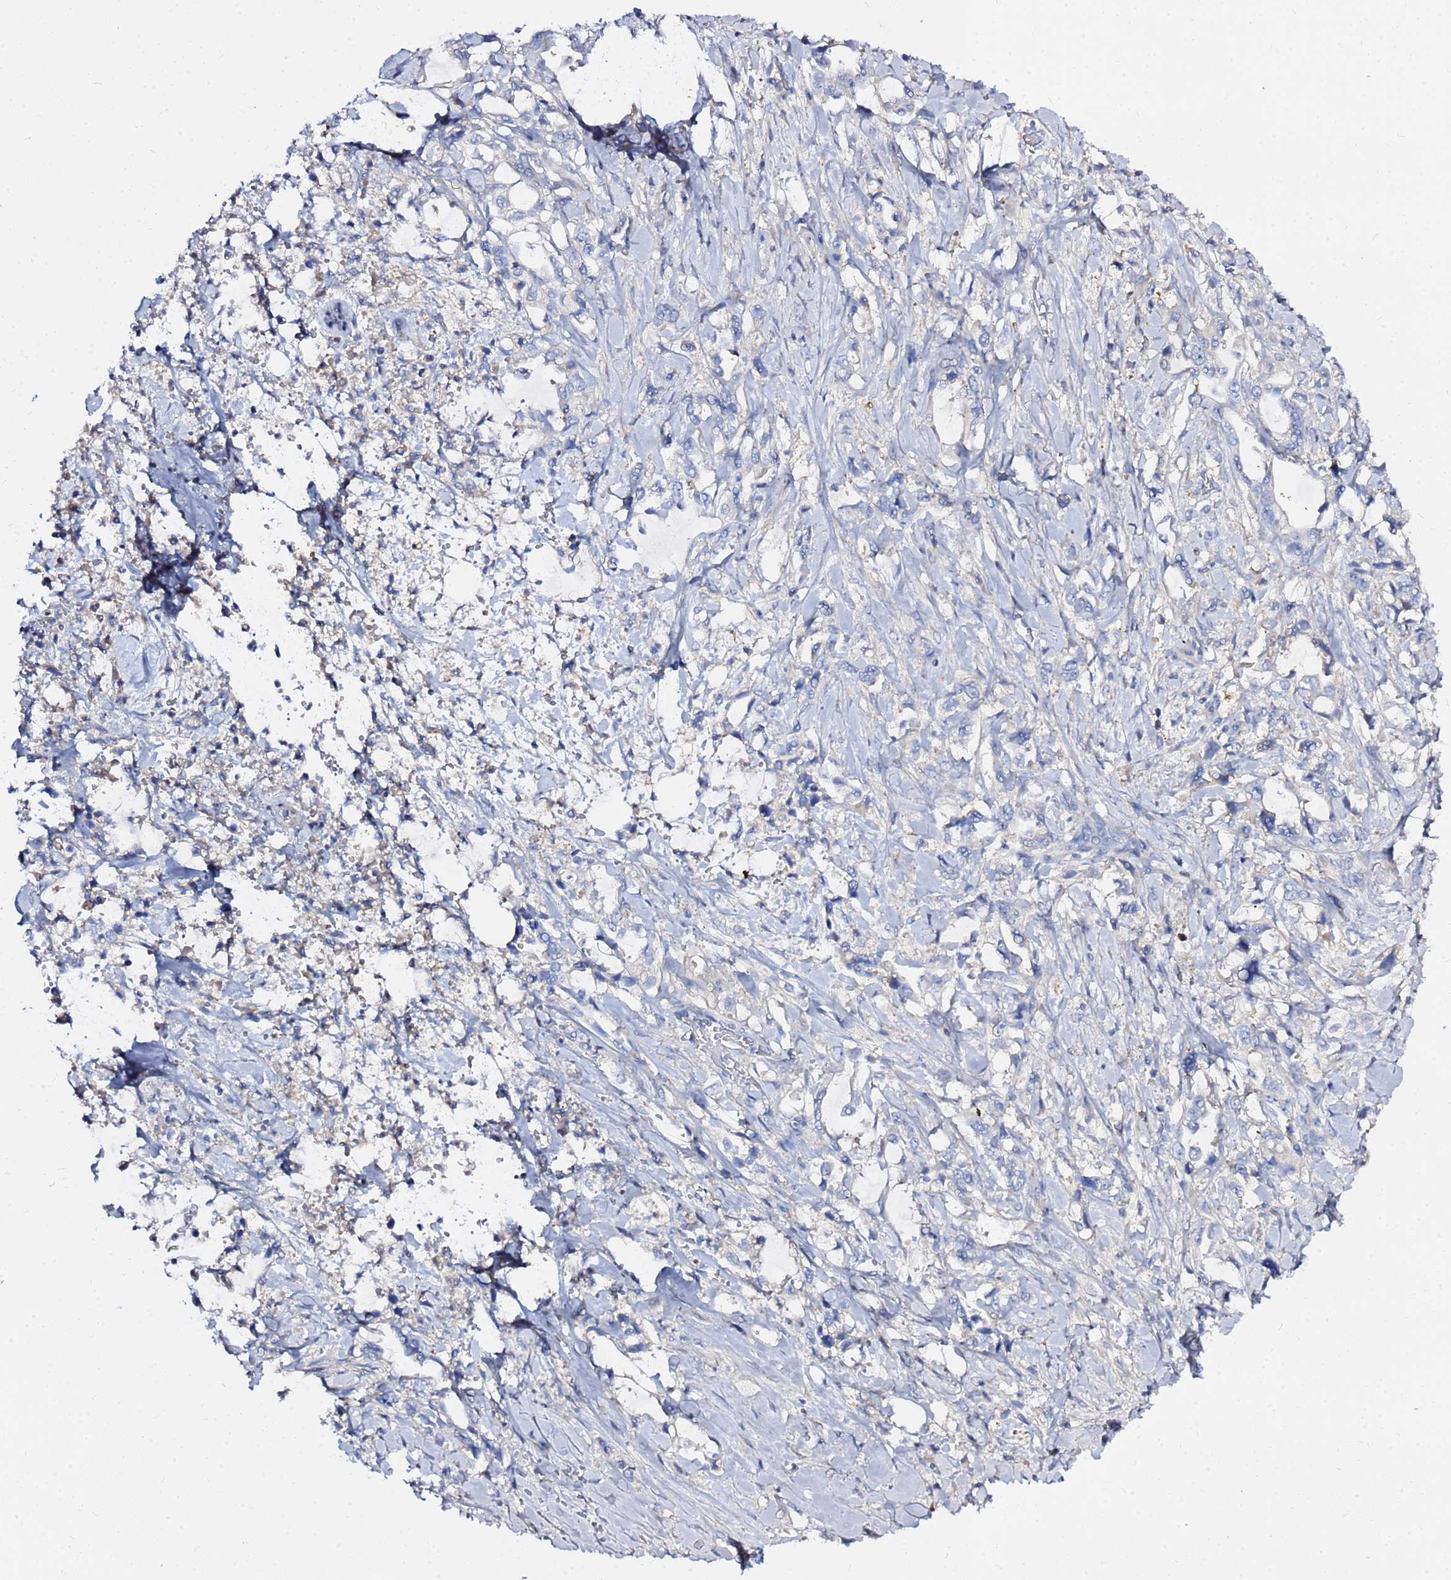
{"staining": {"intensity": "negative", "quantity": "none", "location": "none"}, "tissue": "pancreatic cancer", "cell_type": "Tumor cells", "image_type": "cancer", "snomed": [{"axis": "morphology", "description": "Adenocarcinoma, NOS"}, {"axis": "topography", "description": "Pancreas"}], "caption": "Tumor cells show no significant staining in pancreatic adenocarcinoma.", "gene": "ZNF552", "patient": {"sex": "female", "age": 61}}